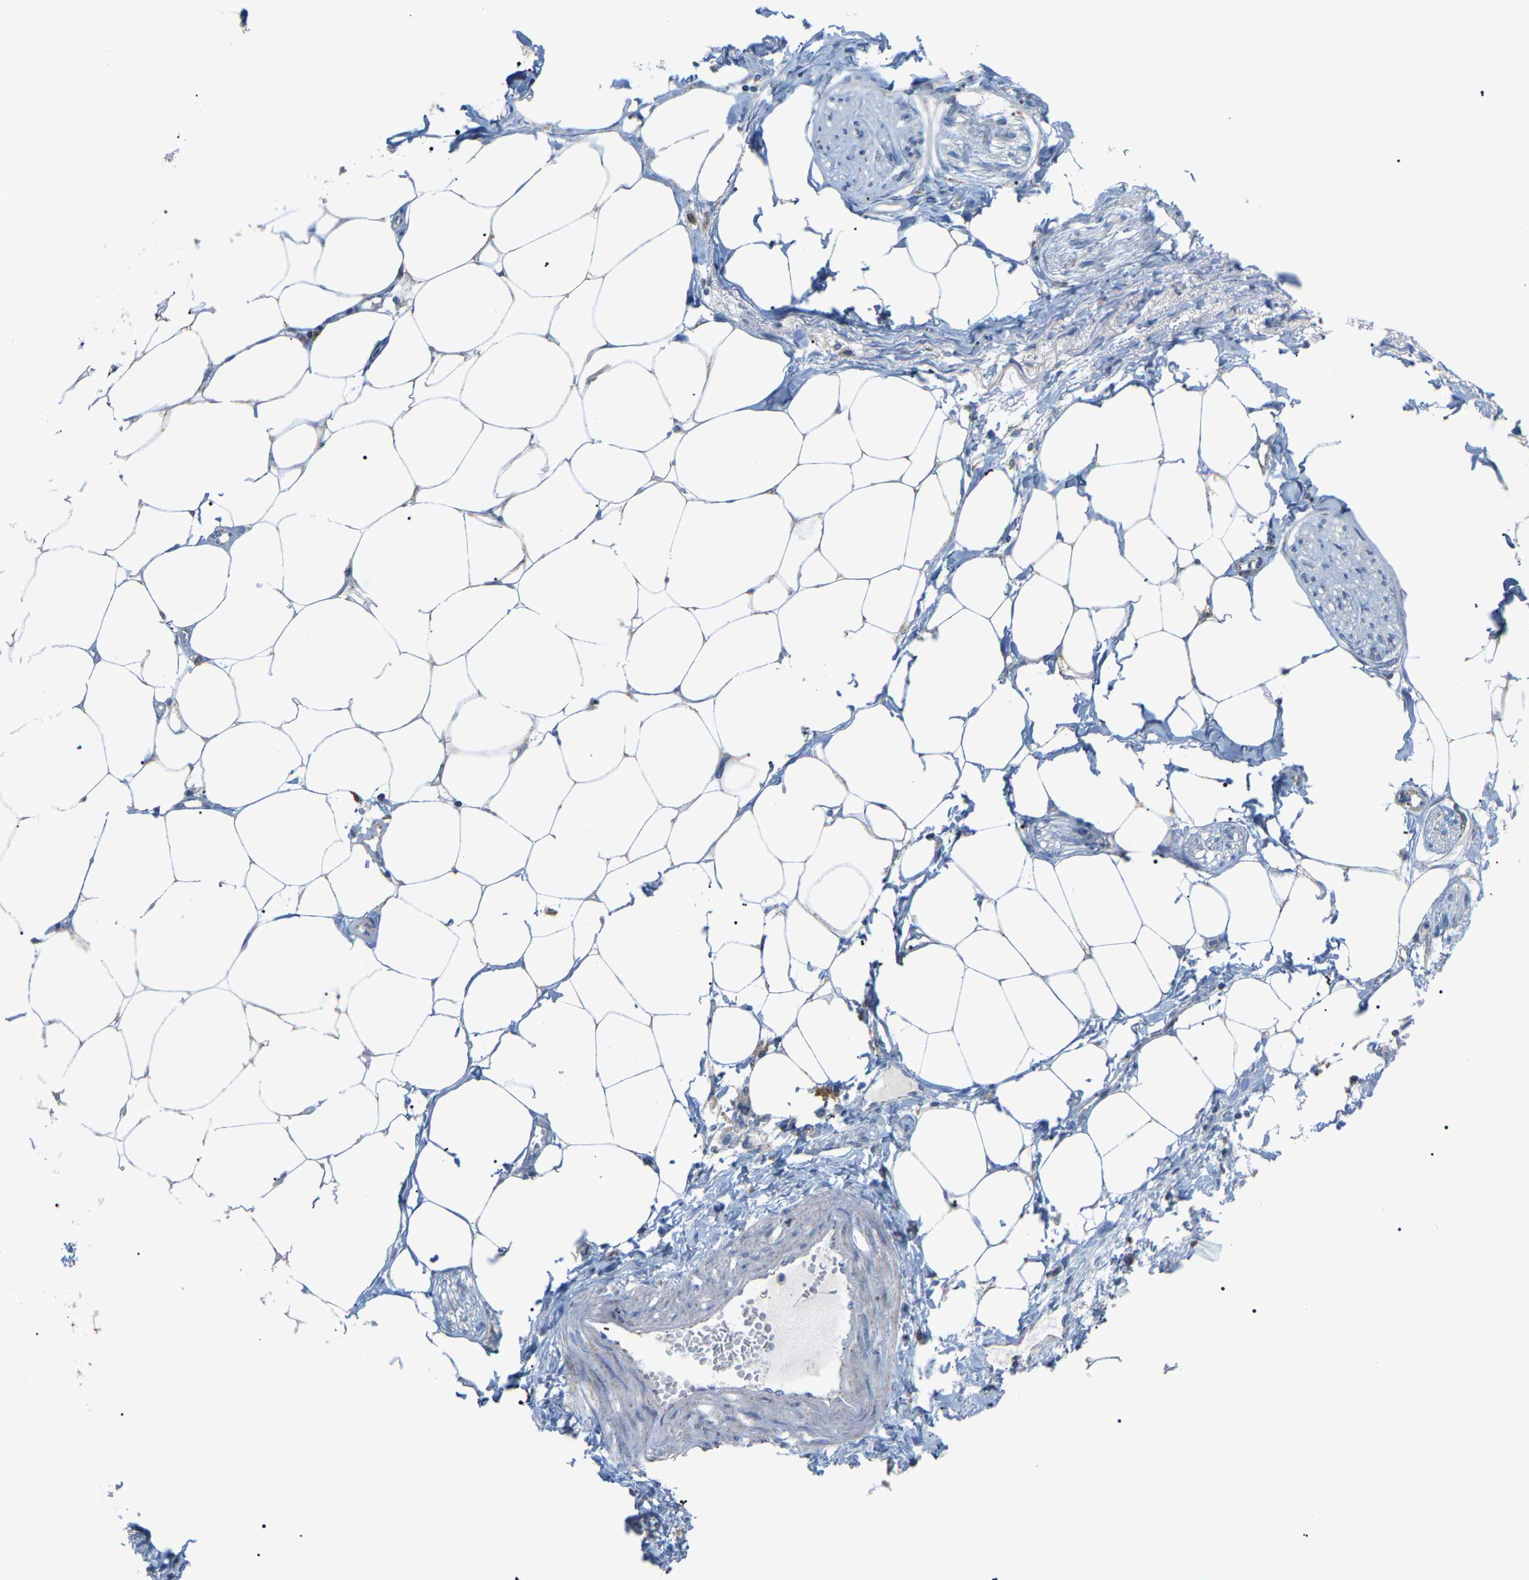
{"staining": {"intensity": "negative", "quantity": "none", "location": "none"}, "tissue": "adipose tissue", "cell_type": "Adipocytes", "image_type": "normal", "snomed": [{"axis": "morphology", "description": "Normal tissue, NOS"}, {"axis": "morphology", "description": "Adenocarcinoma, NOS"}, {"axis": "topography", "description": "Colon"}, {"axis": "topography", "description": "Peripheral nerve tissue"}], "caption": "IHC histopathology image of unremarkable human adipose tissue stained for a protein (brown), which demonstrates no positivity in adipocytes.", "gene": "CROT", "patient": {"sex": "male", "age": 14}}